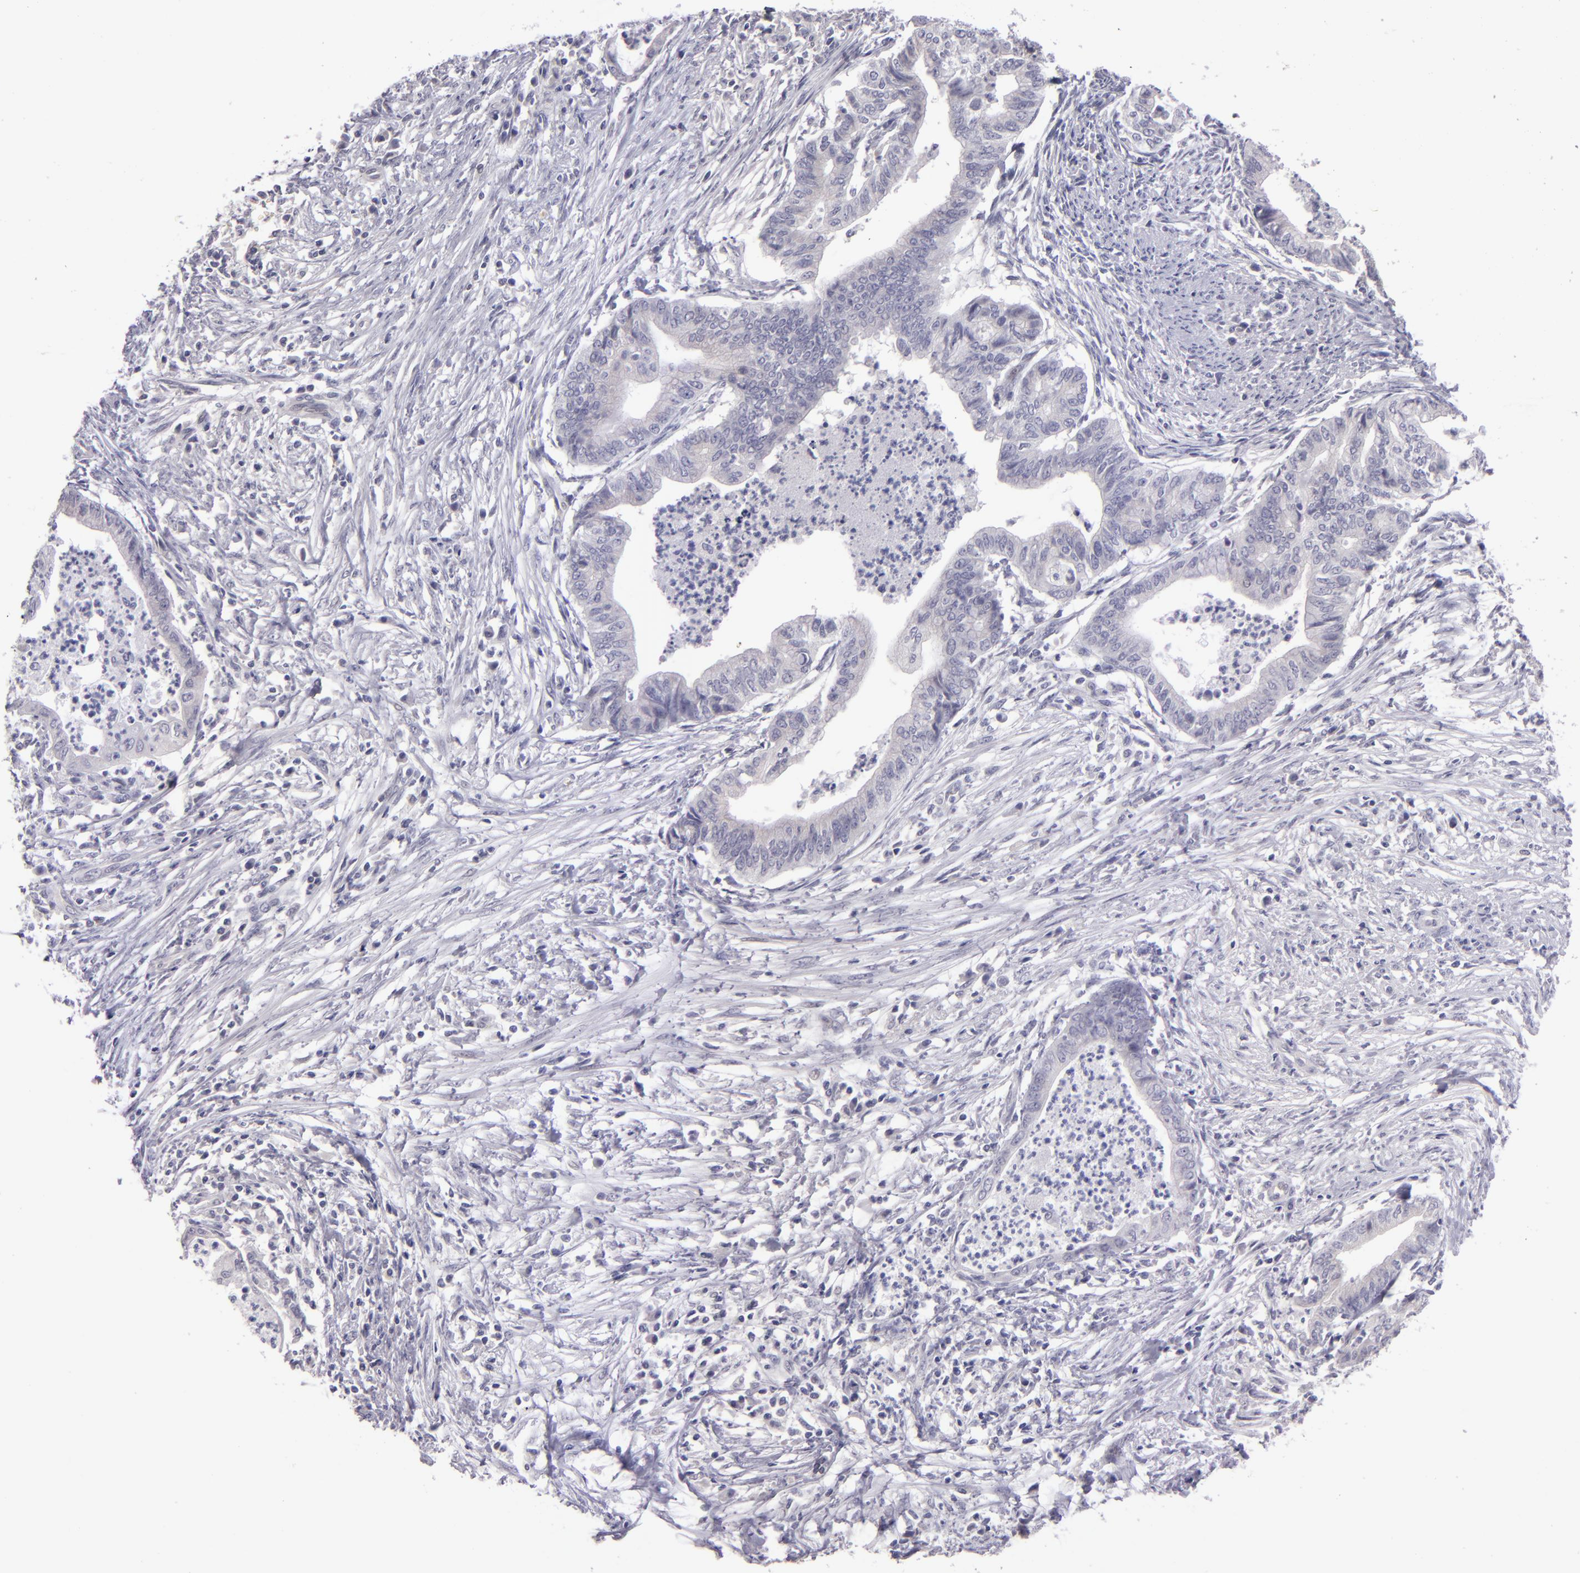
{"staining": {"intensity": "negative", "quantity": "none", "location": "none"}, "tissue": "endometrial cancer", "cell_type": "Tumor cells", "image_type": "cancer", "snomed": [{"axis": "morphology", "description": "Necrosis, NOS"}, {"axis": "morphology", "description": "Adenocarcinoma, NOS"}, {"axis": "topography", "description": "Endometrium"}], "caption": "This is an immunohistochemistry image of human adenocarcinoma (endometrial). There is no expression in tumor cells.", "gene": "SNCB", "patient": {"sex": "female", "age": 79}}